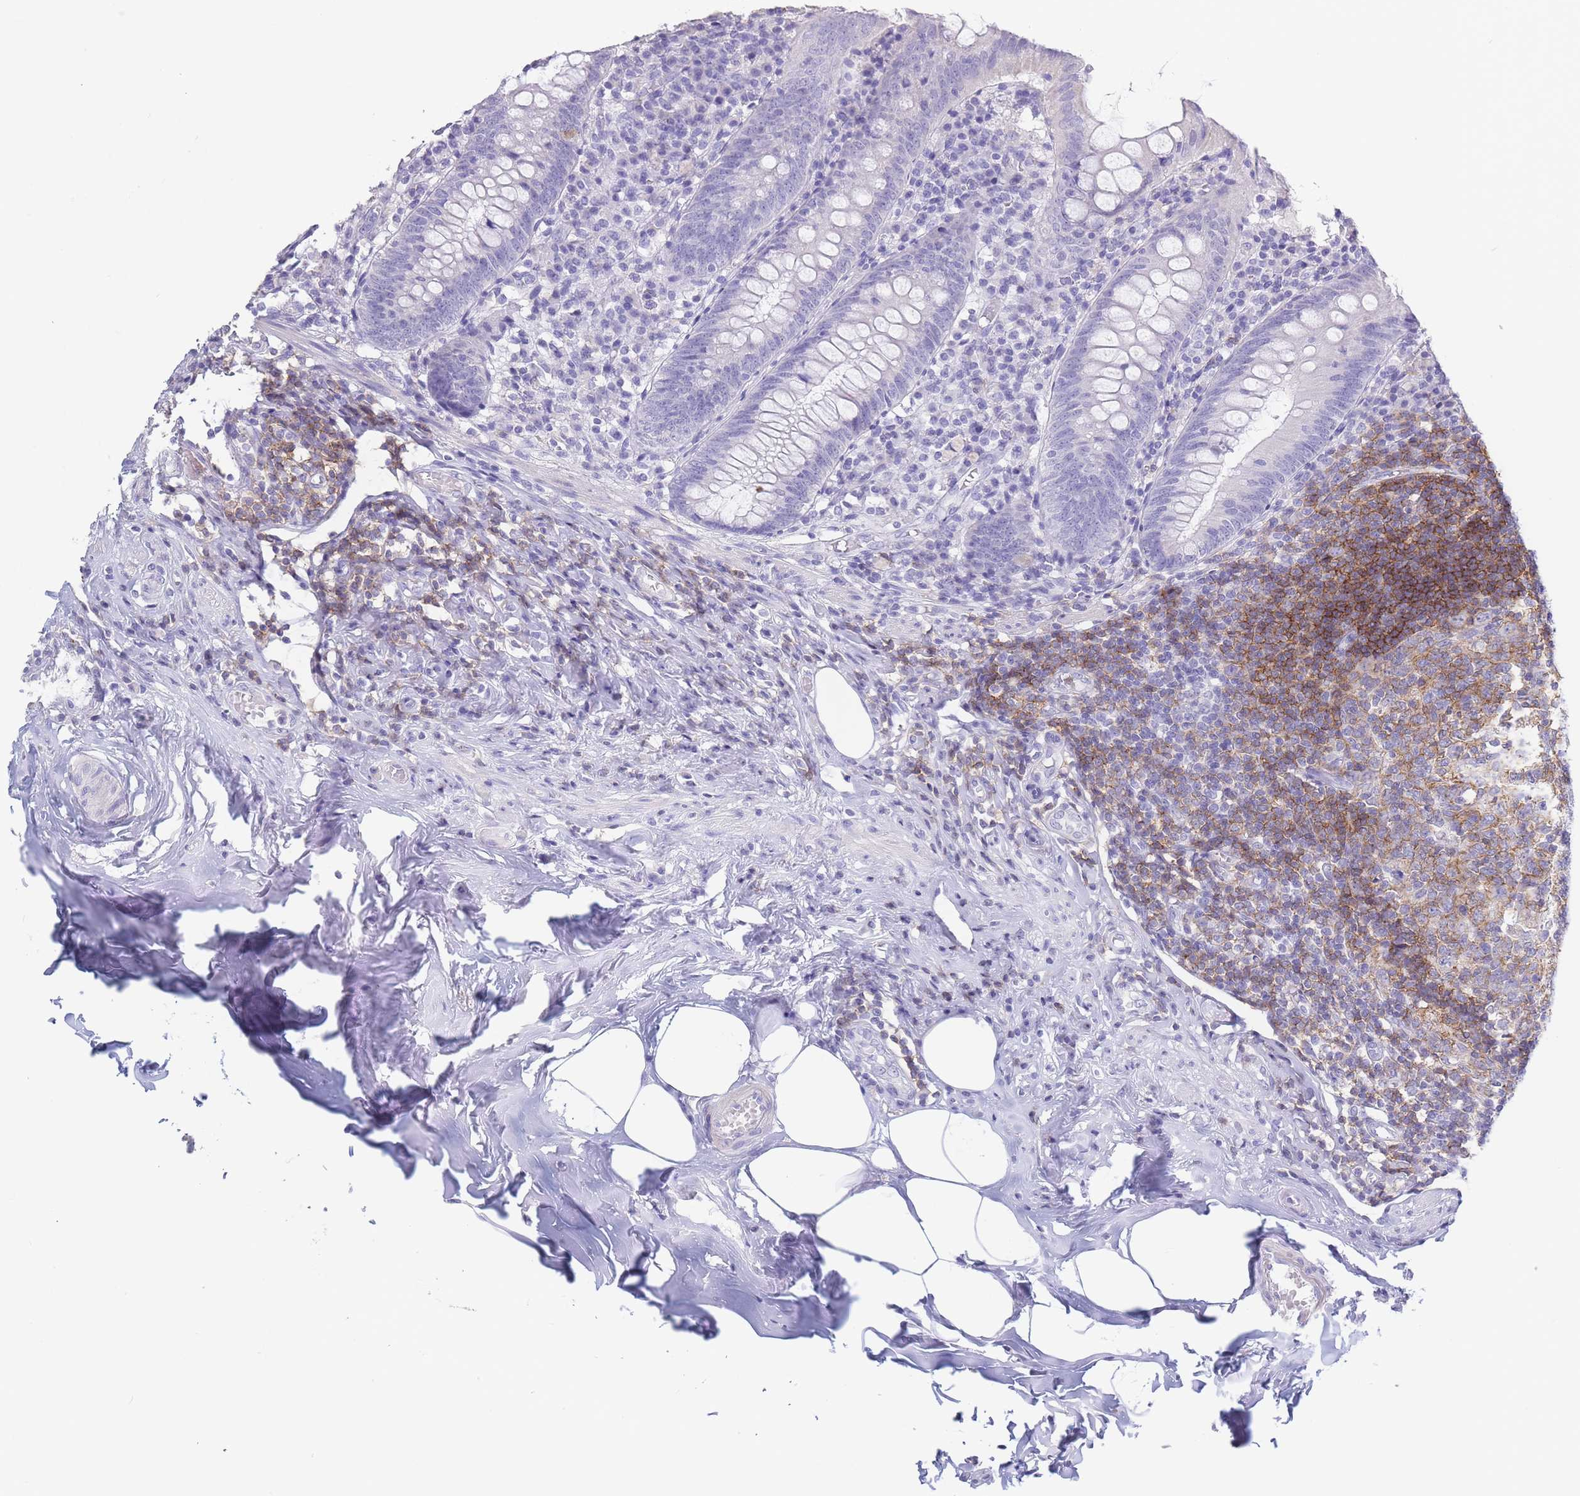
{"staining": {"intensity": "negative", "quantity": "none", "location": "none"}, "tissue": "appendix", "cell_type": "Glandular cells", "image_type": "normal", "snomed": [{"axis": "morphology", "description": "Normal tissue, NOS"}, {"axis": "topography", "description": "Appendix"}], "caption": "A micrograph of human appendix is negative for staining in glandular cells. (DAB (3,3'-diaminobenzidine) IHC, high magnification).", "gene": "CD37", "patient": {"sex": "female", "age": 54}}